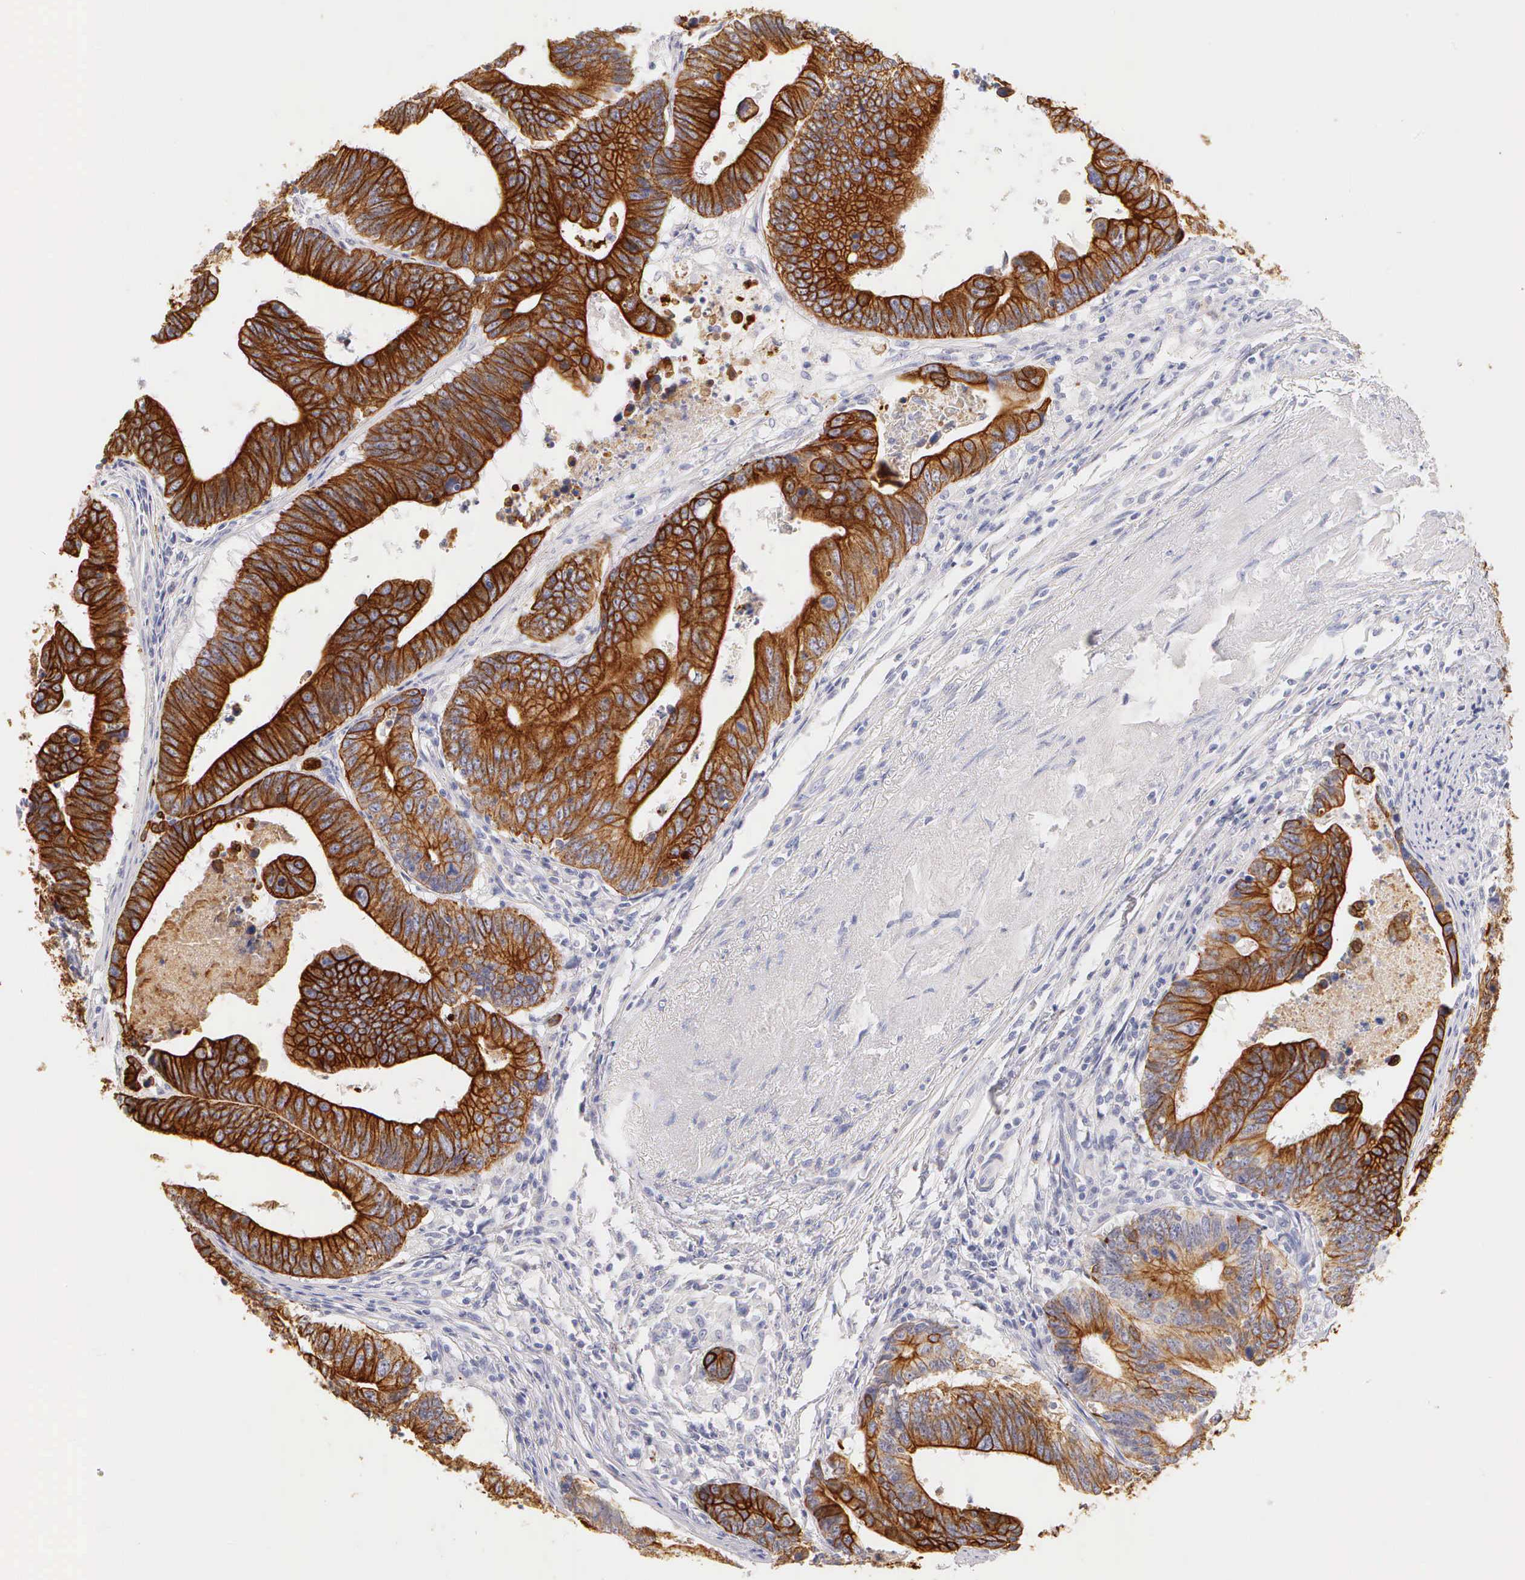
{"staining": {"intensity": "strong", "quantity": ">75%", "location": "cytoplasmic/membranous"}, "tissue": "colorectal cancer", "cell_type": "Tumor cells", "image_type": "cancer", "snomed": [{"axis": "morphology", "description": "Adenocarcinoma, NOS"}, {"axis": "topography", "description": "Colon"}], "caption": "Colorectal cancer tissue shows strong cytoplasmic/membranous staining in approximately >75% of tumor cells, visualized by immunohistochemistry.", "gene": "KRT17", "patient": {"sex": "female", "age": 78}}